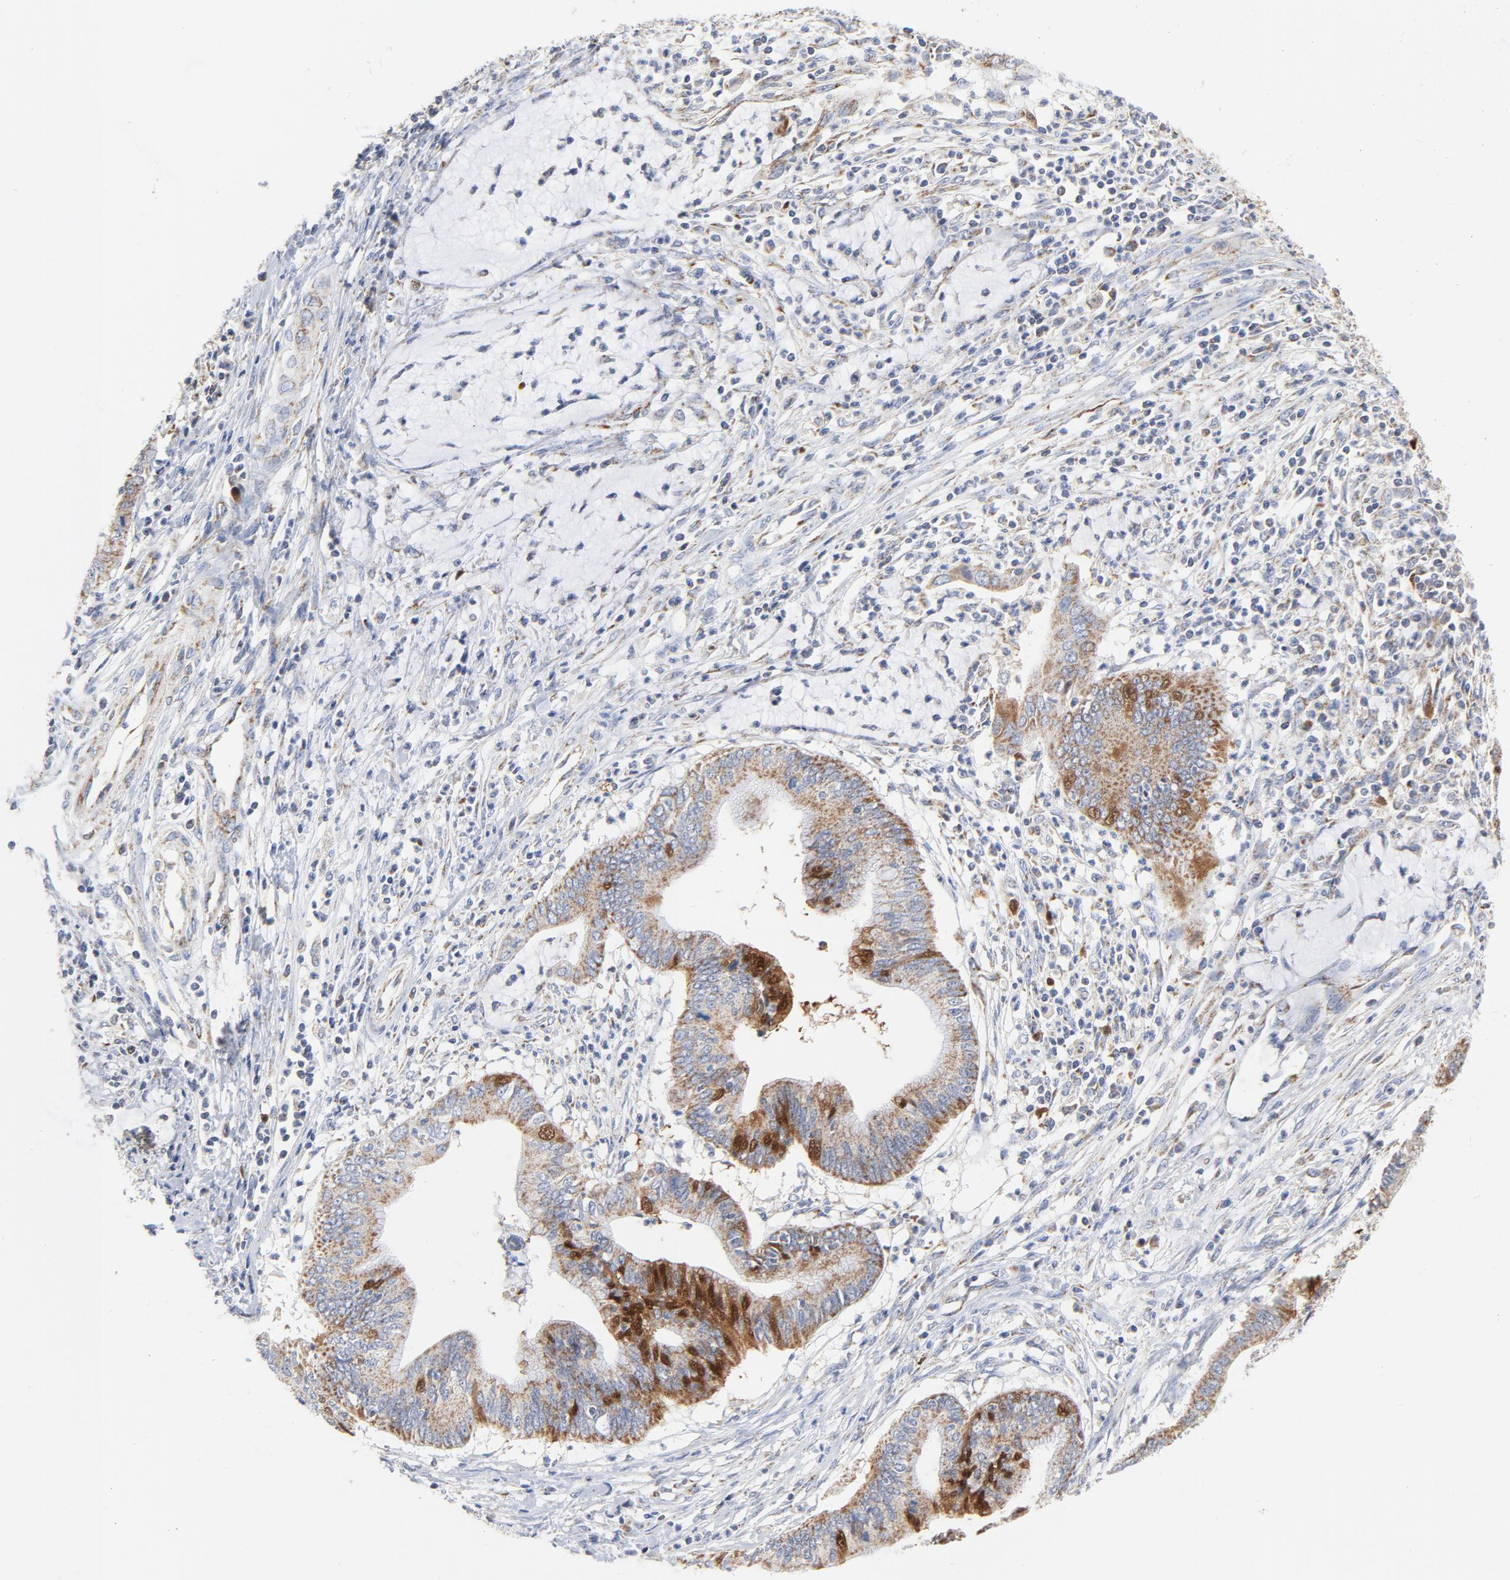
{"staining": {"intensity": "strong", "quantity": ">75%", "location": "cytoplasmic/membranous,nuclear"}, "tissue": "cervical cancer", "cell_type": "Tumor cells", "image_type": "cancer", "snomed": [{"axis": "morphology", "description": "Adenocarcinoma, NOS"}, {"axis": "topography", "description": "Cervix"}], "caption": "This is a micrograph of IHC staining of cervical cancer, which shows strong positivity in the cytoplasmic/membranous and nuclear of tumor cells.", "gene": "DIABLO", "patient": {"sex": "female", "age": 36}}